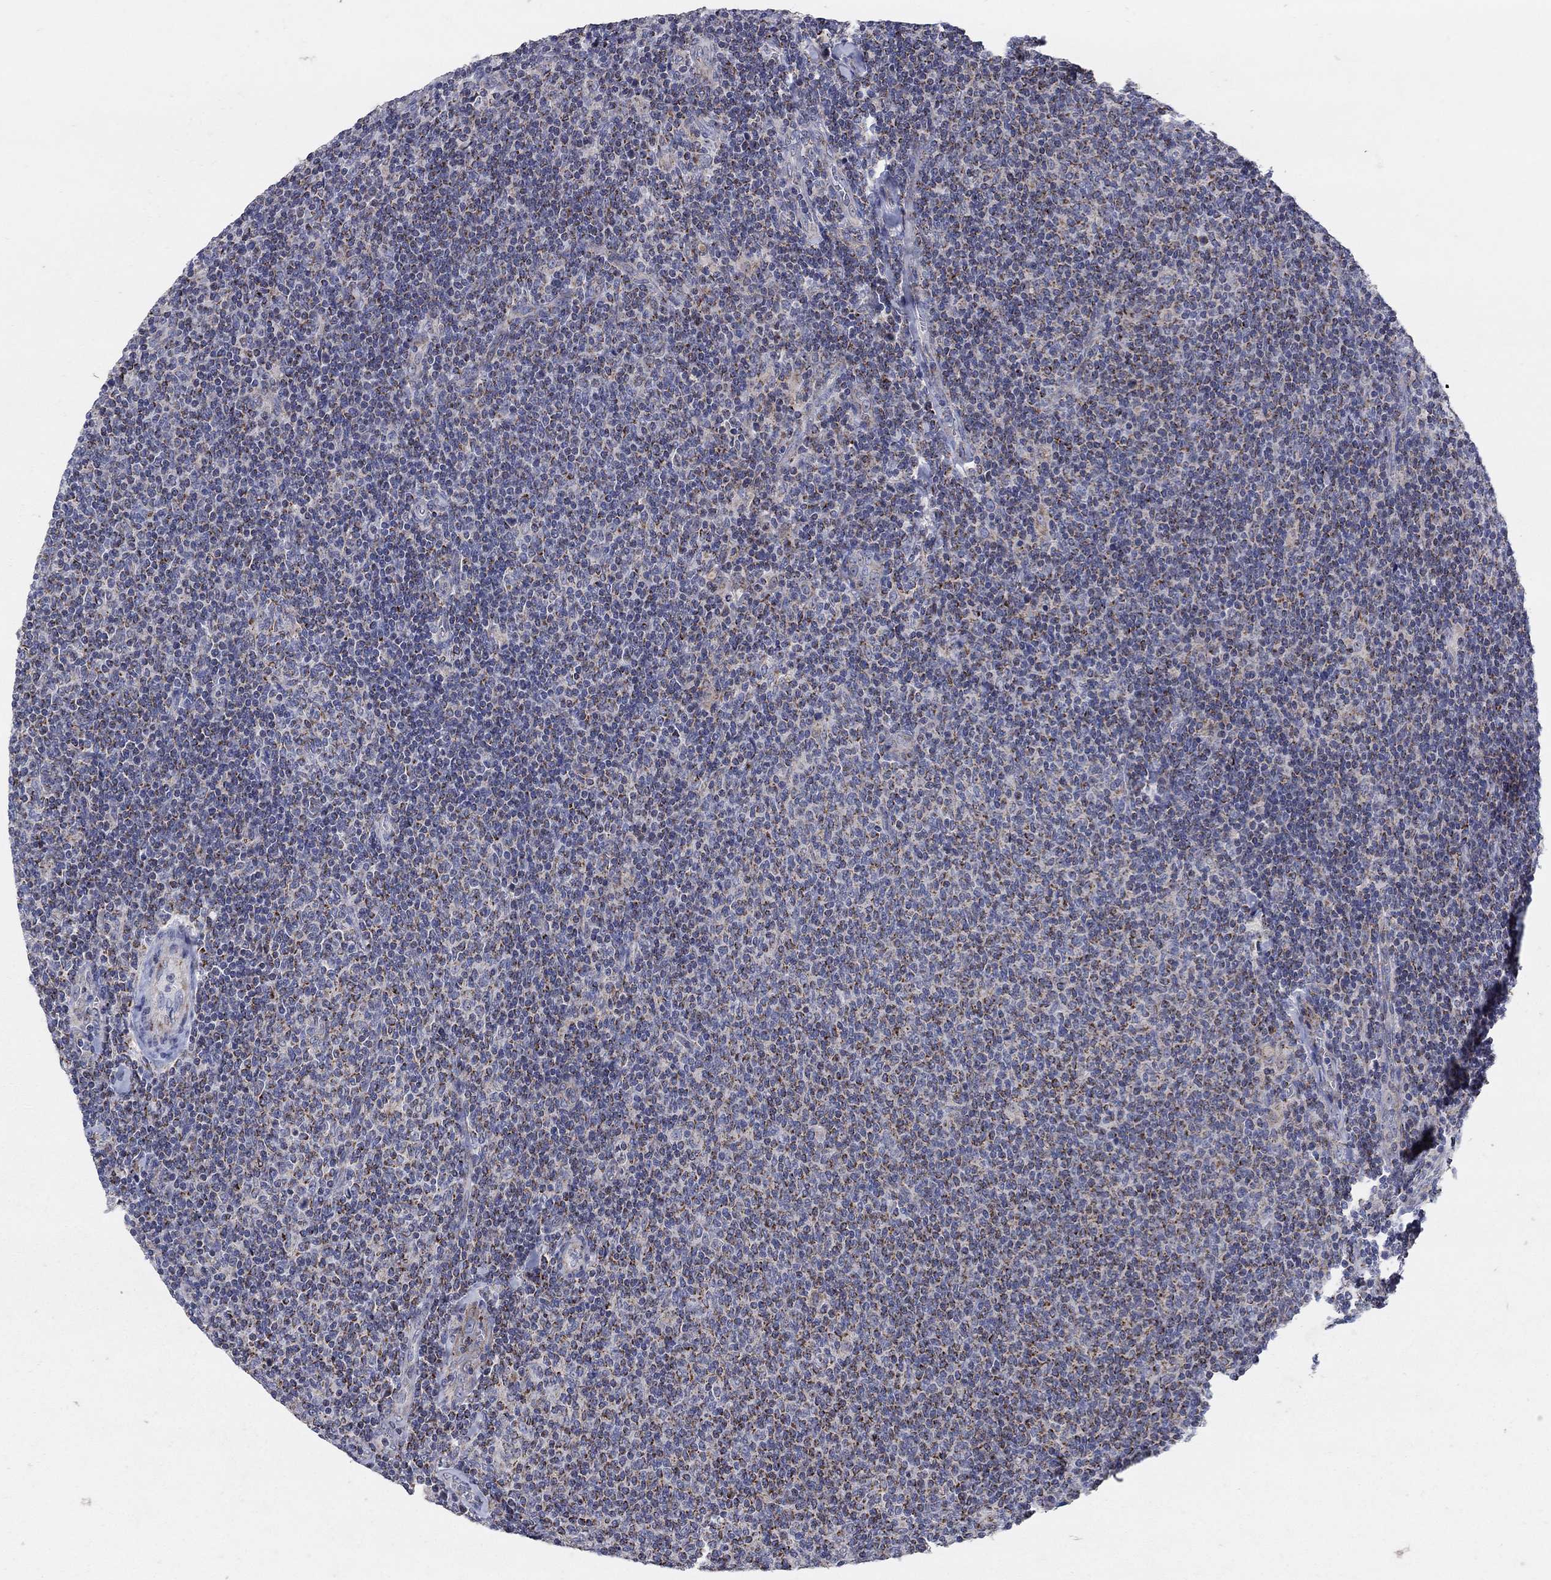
{"staining": {"intensity": "strong", "quantity": "25%-75%", "location": "cytoplasmic/membranous"}, "tissue": "lymphoma", "cell_type": "Tumor cells", "image_type": "cancer", "snomed": [{"axis": "morphology", "description": "Malignant lymphoma, non-Hodgkin's type, Low grade"}, {"axis": "topography", "description": "Lymph node"}], "caption": "Immunohistochemical staining of human low-grade malignant lymphoma, non-Hodgkin's type demonstrates high levels of strong cytoplasmic/membranous protein expression in about 25%-75% of tumor cells.", "gene": "HMX2", "patient": {"sex": "male", "age": 52}}